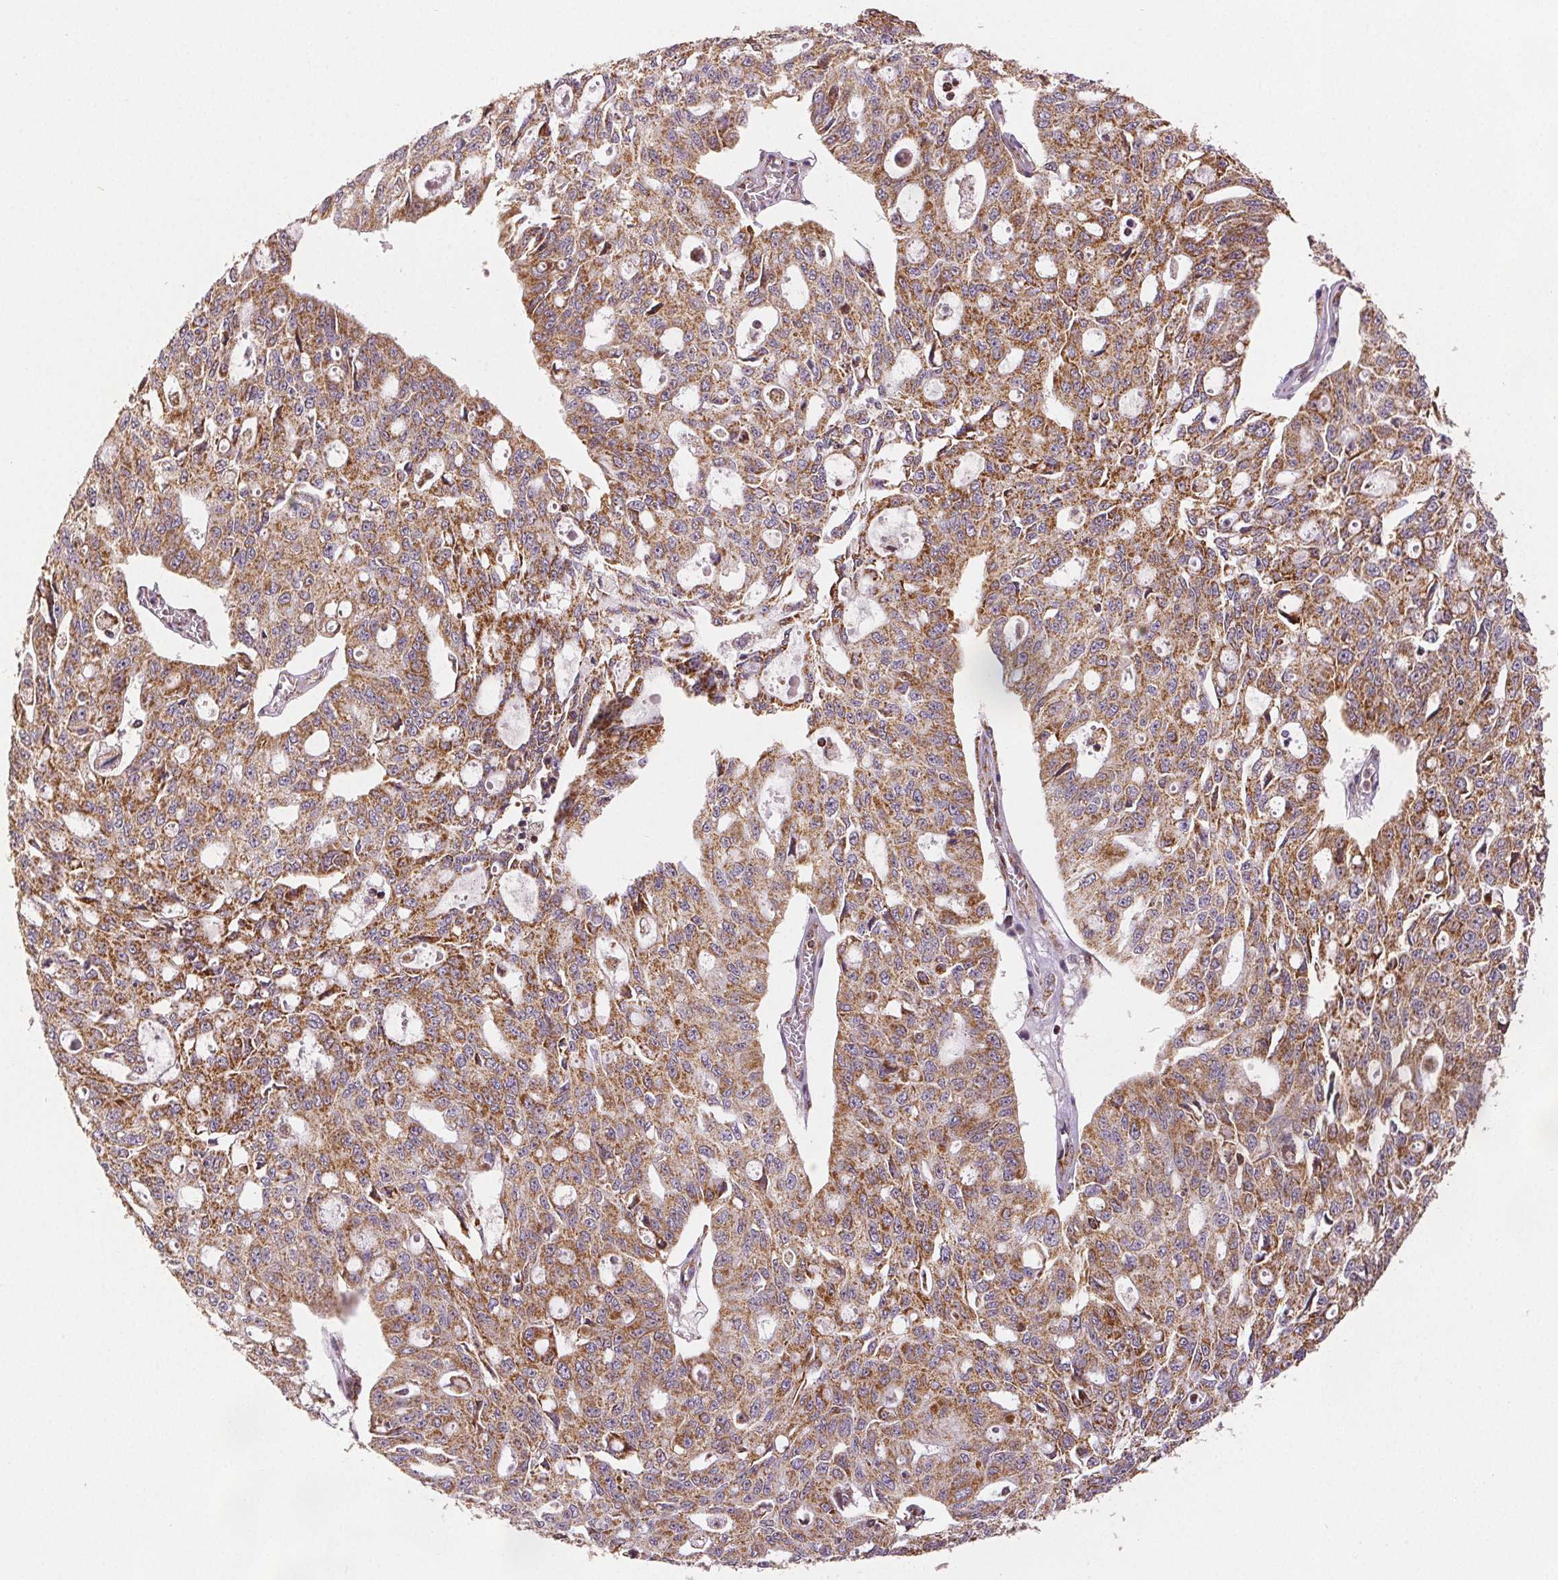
{"staining": {"intensity": "moderate", "quantity": ">75%", "location": "cytoplasmic/membranous"}, "tissue": "ovarian cancer", "cell_type": "Tumor cells", "image_type": "cancer", "snomed": [{"axis": "morphology", "description": "Carcinoma, endometroid"}, {"axis": "topography", "description": "Ovary"}], "caption": "There is medium levels of moderate cytoplasmic/membranous staining in tumor cells of ovarian endometroid carcinoma, as demonstrated by immunohistochemical staining (brown color).", "gene": "SDHB", "patient": {"sex": "female", "age": 65}}